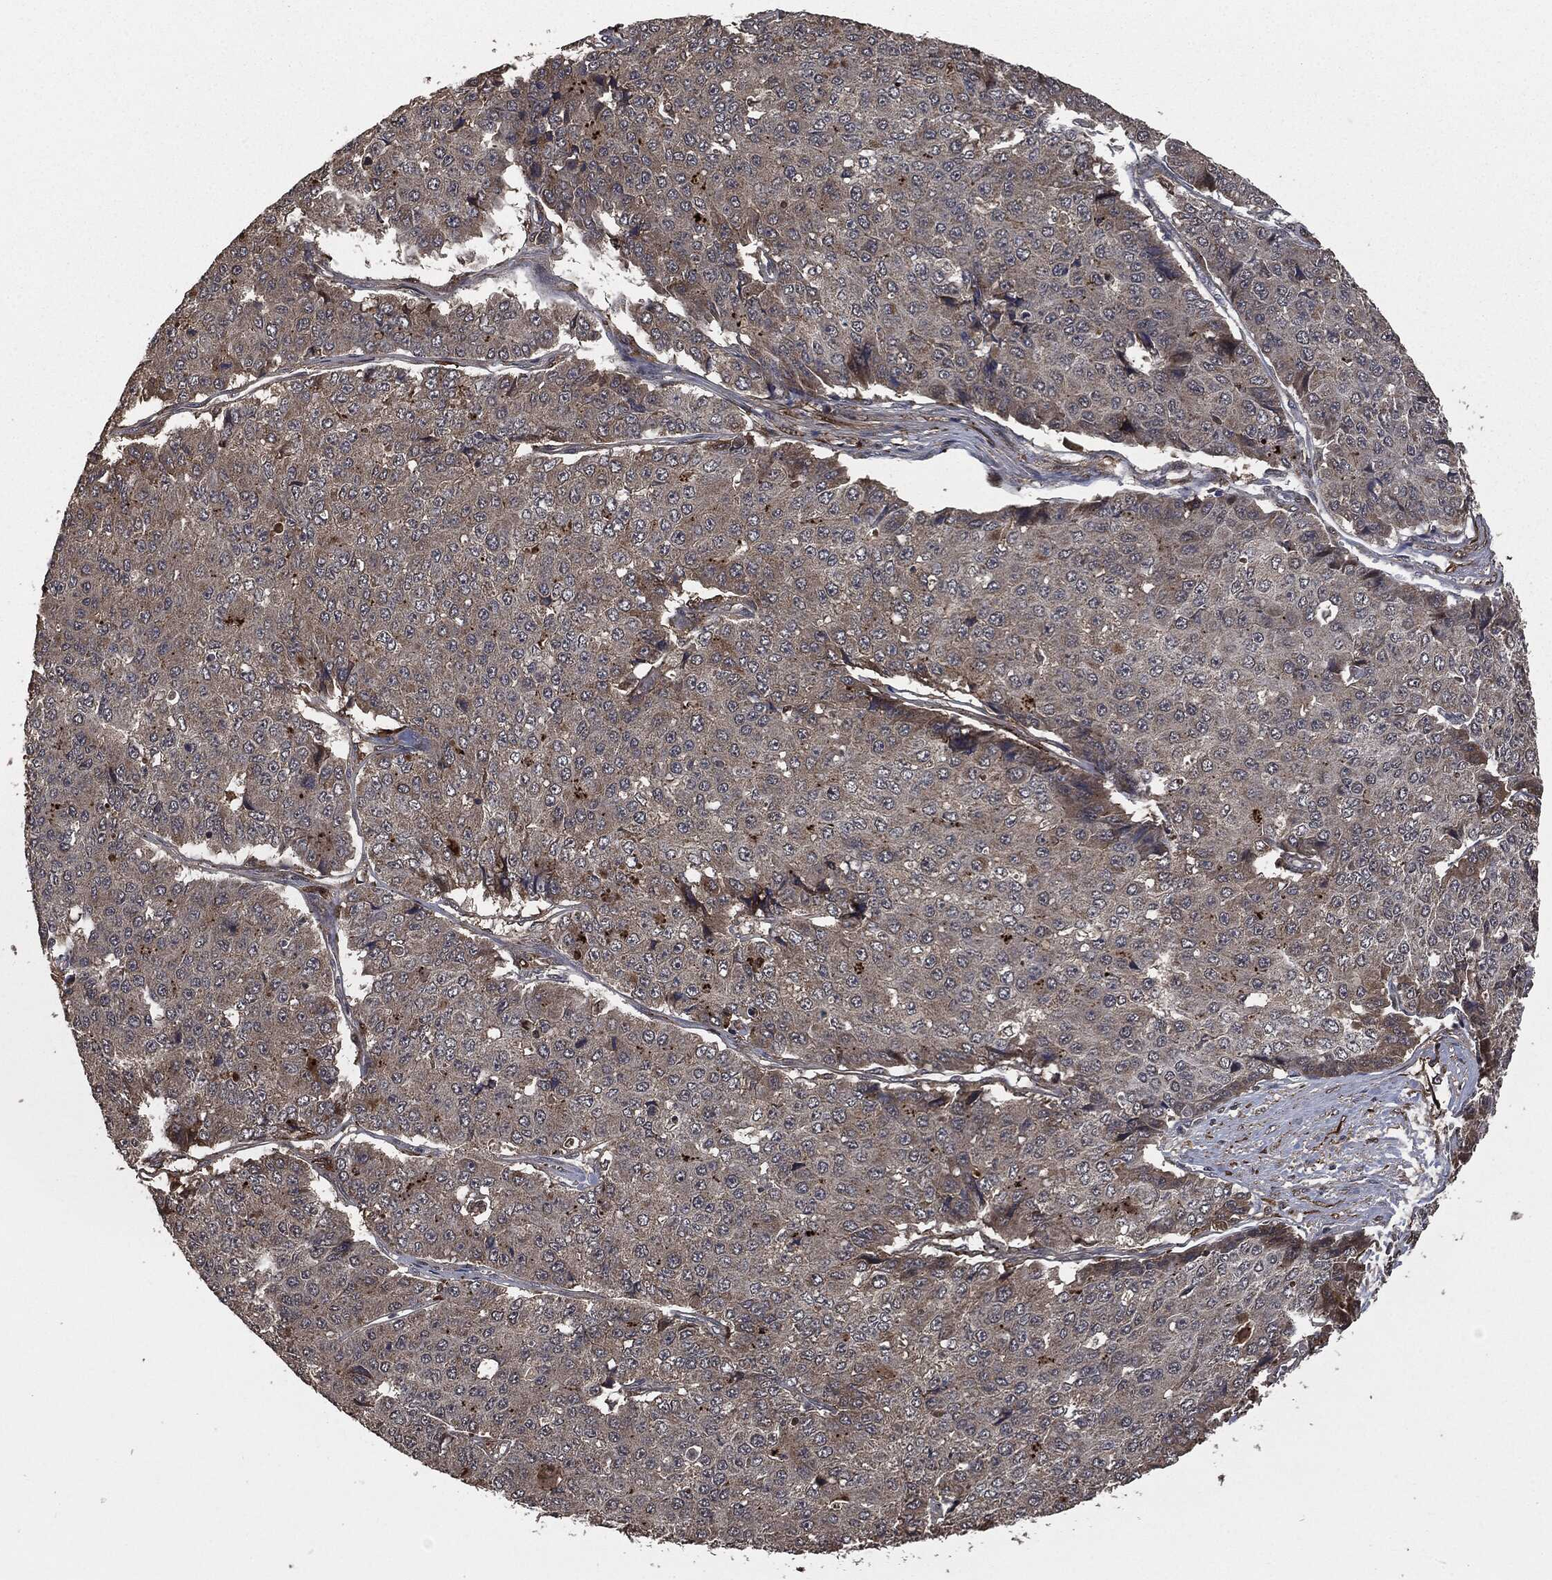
{"staining": {"intensity": "negative", "quantity": "none", "location": "none"}, "tissue": "pancreatic cancer", "cell_type": "Tumor cells", "image_type": "cancer", "snomed": [{"axis": "morphology", "description": "Normal tissue, NOS"}, {"axis": "morphology", "description": "Adenocarcinoma, NOS"}, {"axis": "topography", "description": "Pancreas"}, {"axis": "topography", "description": "Duodenum"}], "caption": "Protein analysis of pancreatic cancer (adenocarcinoma) shows no significant positivity in tumor cells.", "gene": "CRABP2", "patient": {"sex": "male", "age": 50}}